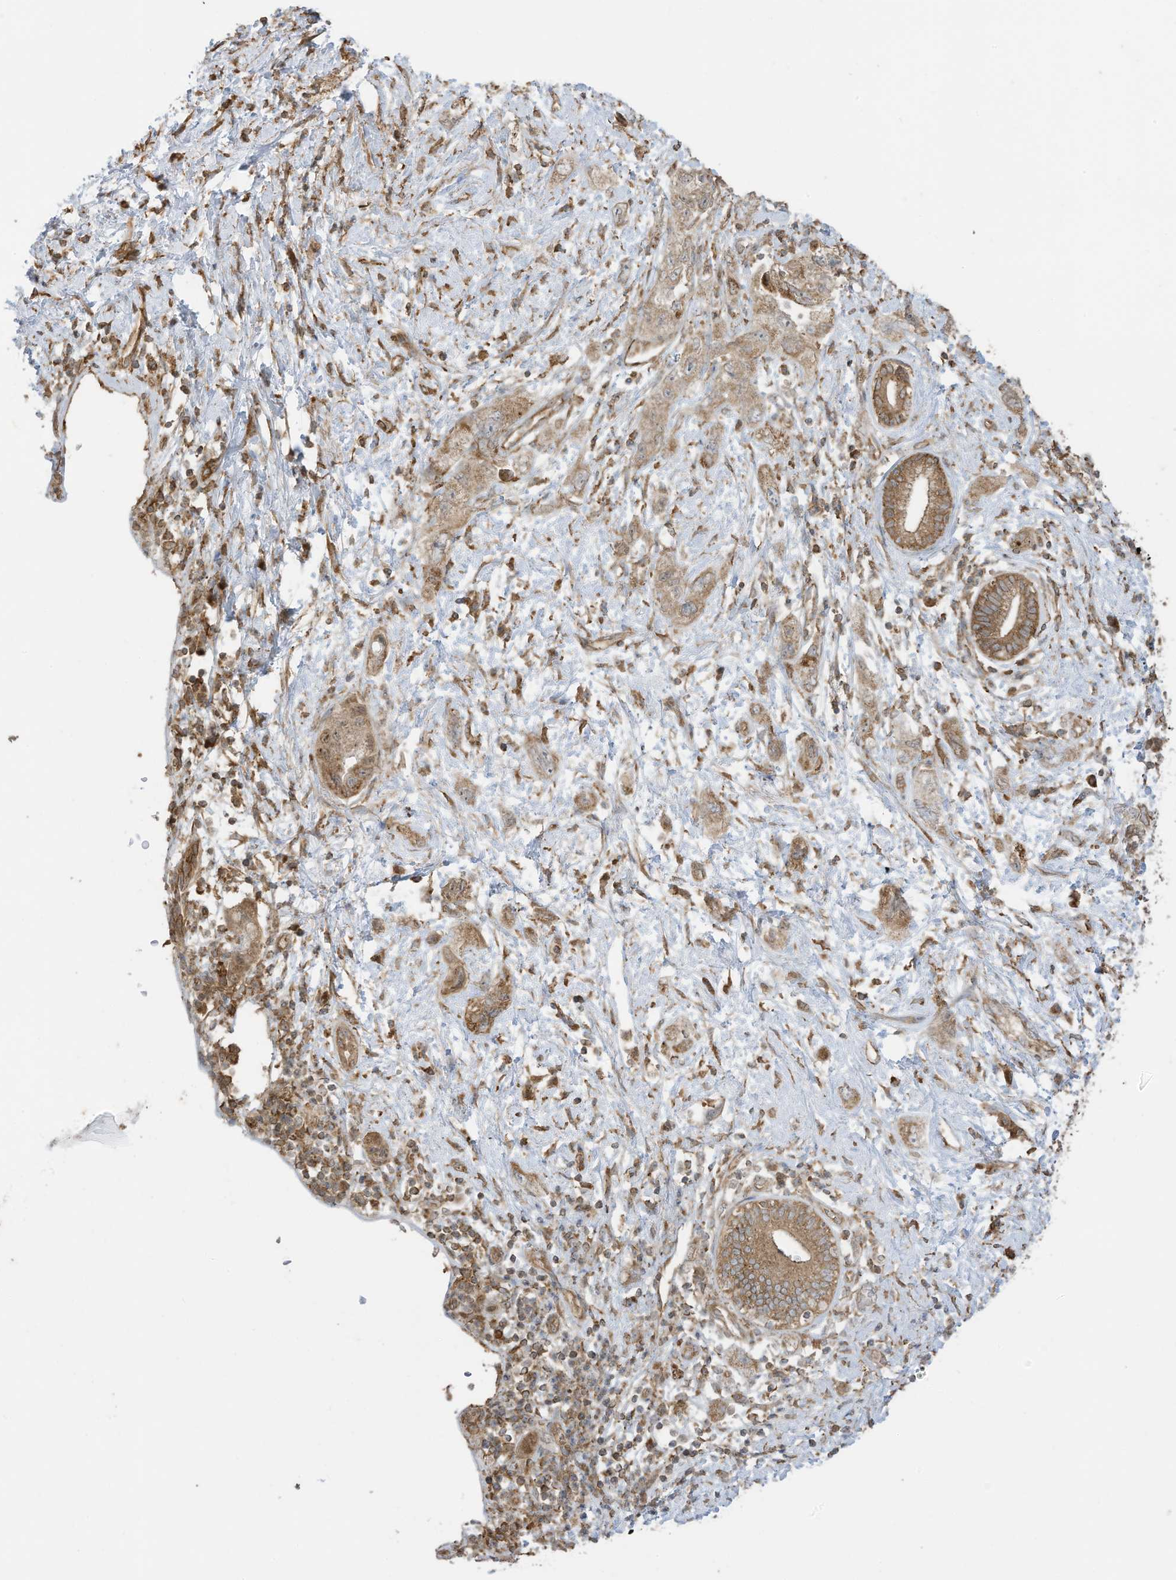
{"staining": {"intensity": "moderate", "quantity": ">75%", "location": "cytoplasmic/membranous"}, "tissue": "pancreatic cancer", "cell_type": "Tumor cells", "image_type": "cancer", "snomed": [{"axis": "morphology", "description": "Adenocarcinoma, NOS"}, {"axis": "topography", "description": "Pancreas"}], "caption": "Moderate cytoplasmic/membranous protein expression is identified in approximately >75% of tumor cells in pancreatic cancer (adenocarcinoma). (DAB = brown stain, brightfield microscopy at high magnification).", "gene": "CGAS", "patient": {"sex": "female", "age": 73}}